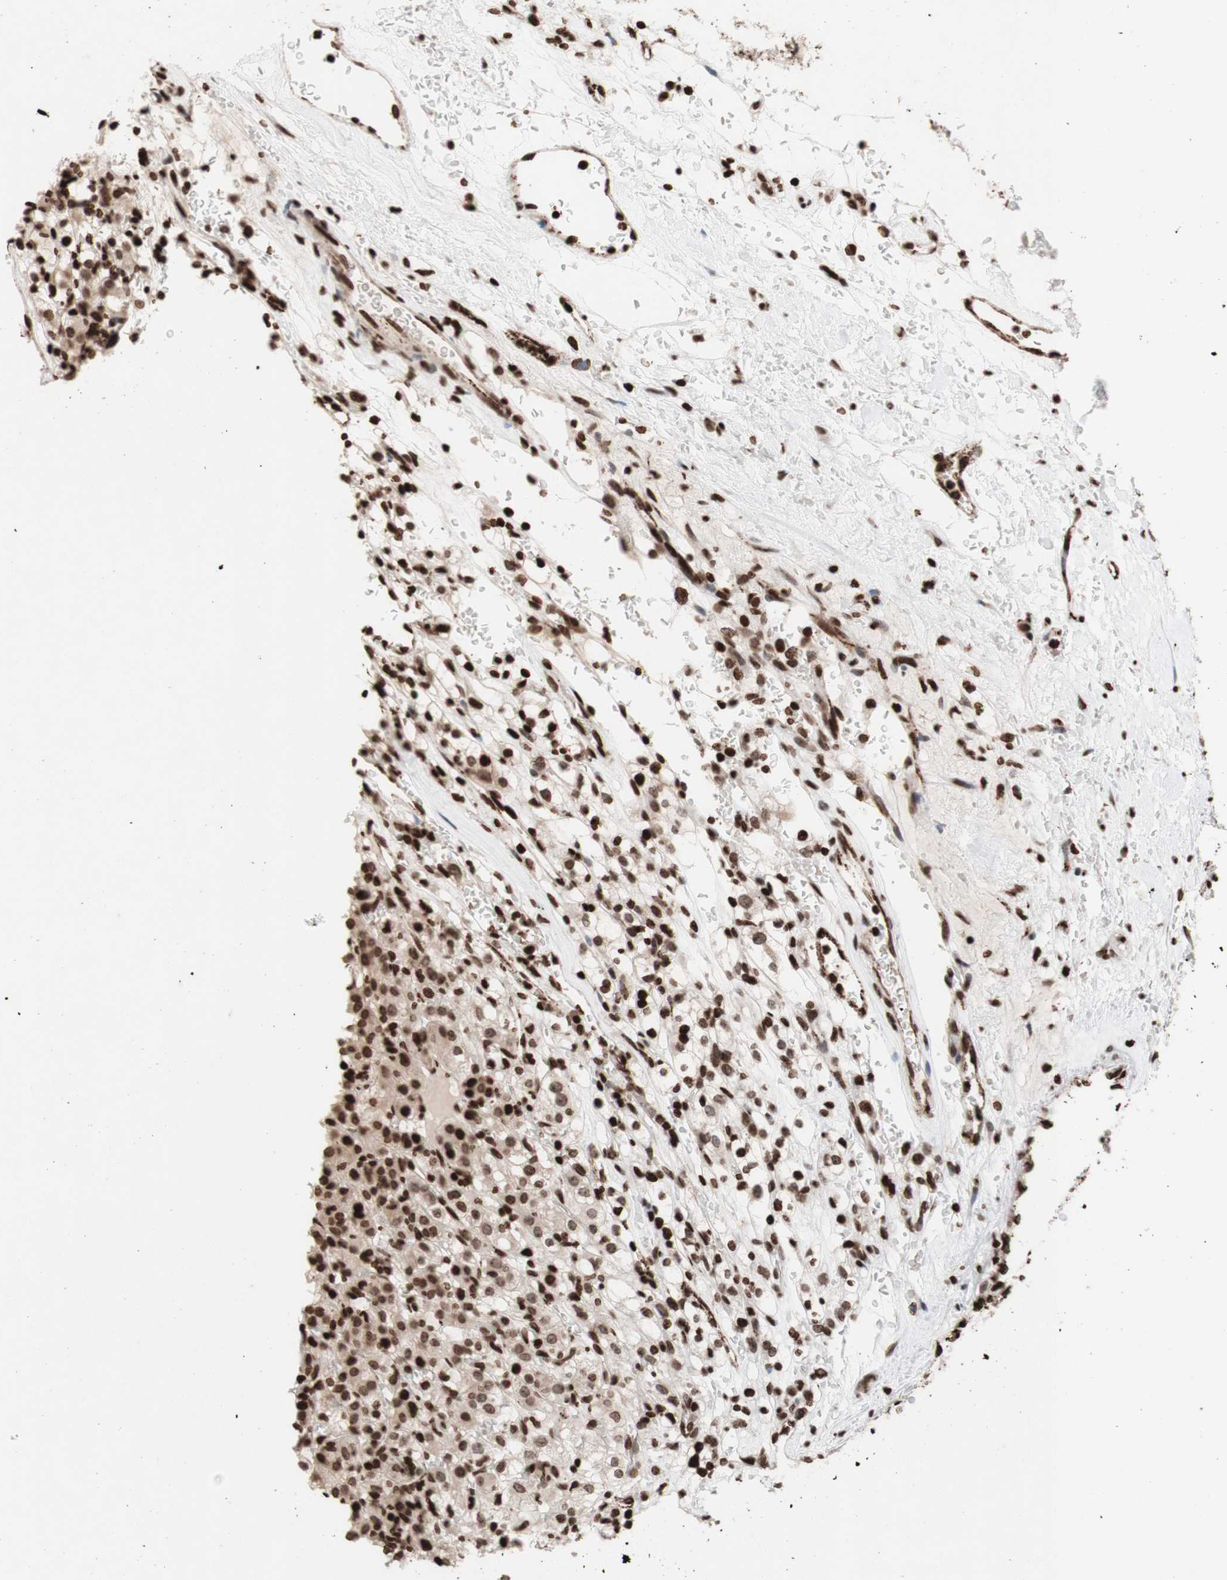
{"staining": {"intensity": "strong", "quantity": ">75%", "location": "nuclear"}, "tissue": "renal cancer", "cell_type": "Tumor cells", "image_type": "cancer", "snomed": [{"axis": "morphology", "description": "Normal tissue, NOS"}, {"axis": "morphology", "description": "Adenocarcinoma, NOS"}, {"axis": "topography", "description": "Kidney"}], "caption": "Immunohistochemical staining of human renal cancer (adenocarcinoma) demonstrates high levels of strong nuclear staining in approximately >75% of tumor cells. (DAB (3,3'-diaminobenzidine) IHC, brown staining for protein, blue staining for nuclei).", "gene": "NCAPD2", "patient": {"sex": "female", "age": 72}}